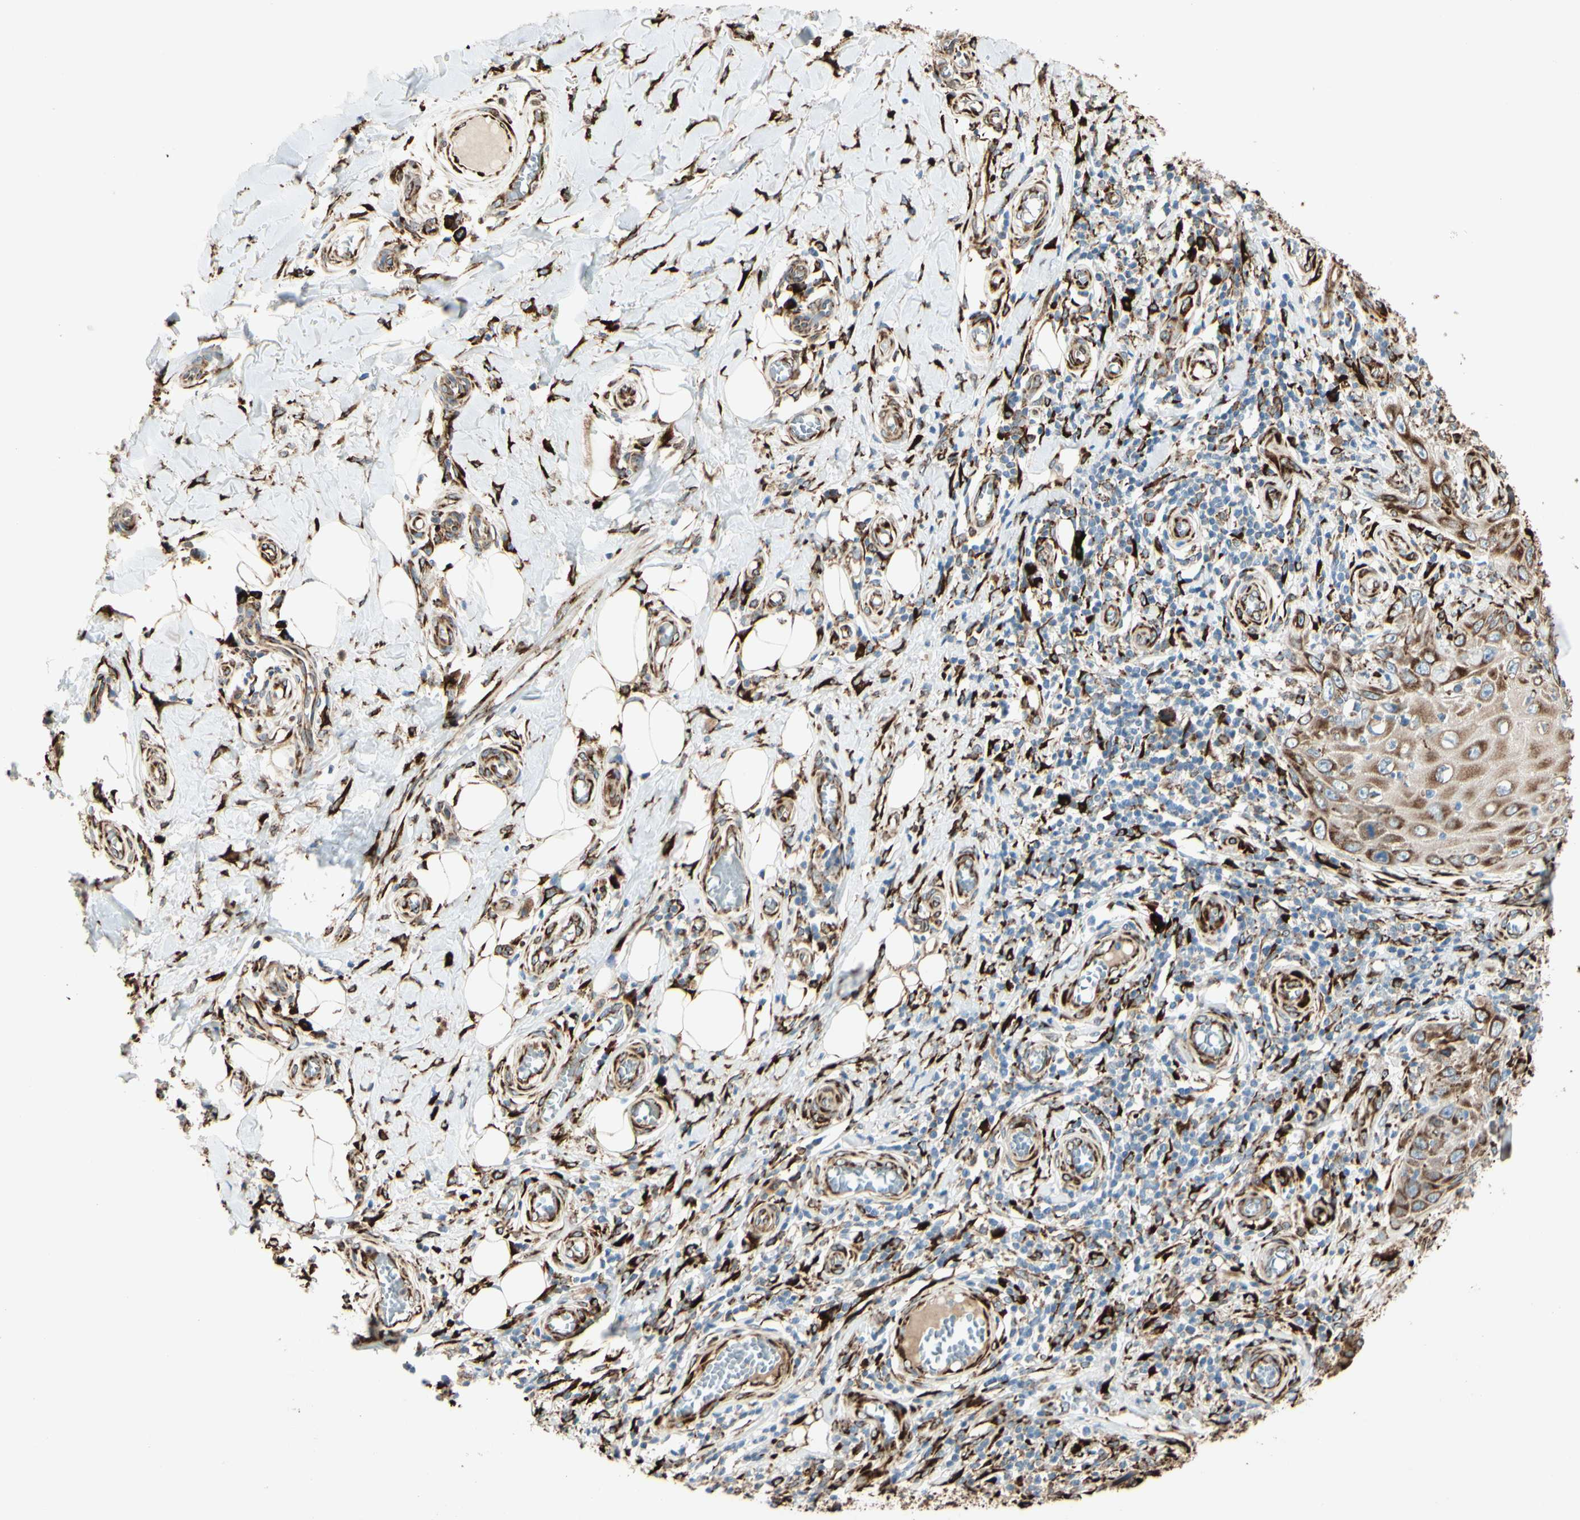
{"staining": {"intensity": "strong", "quantity": ">75%", "location": "cytoplasmic/membranous"}, "tissue": "skin cancer", "cell_type": "Tumor cells", "image_type": "cancer", "snomed": [{"axis": "morphology", "description": "Squamous cell carcinoma, NOS"}, {"axis": "topography", "description": "Skin"}], "caption": "Squamous cell carcinoma (skin) stained with a protein marker demonstrates strong staining in tumor cells.", "gene": "RRBP1", "patient": {"sex": "female", "age": 73}}